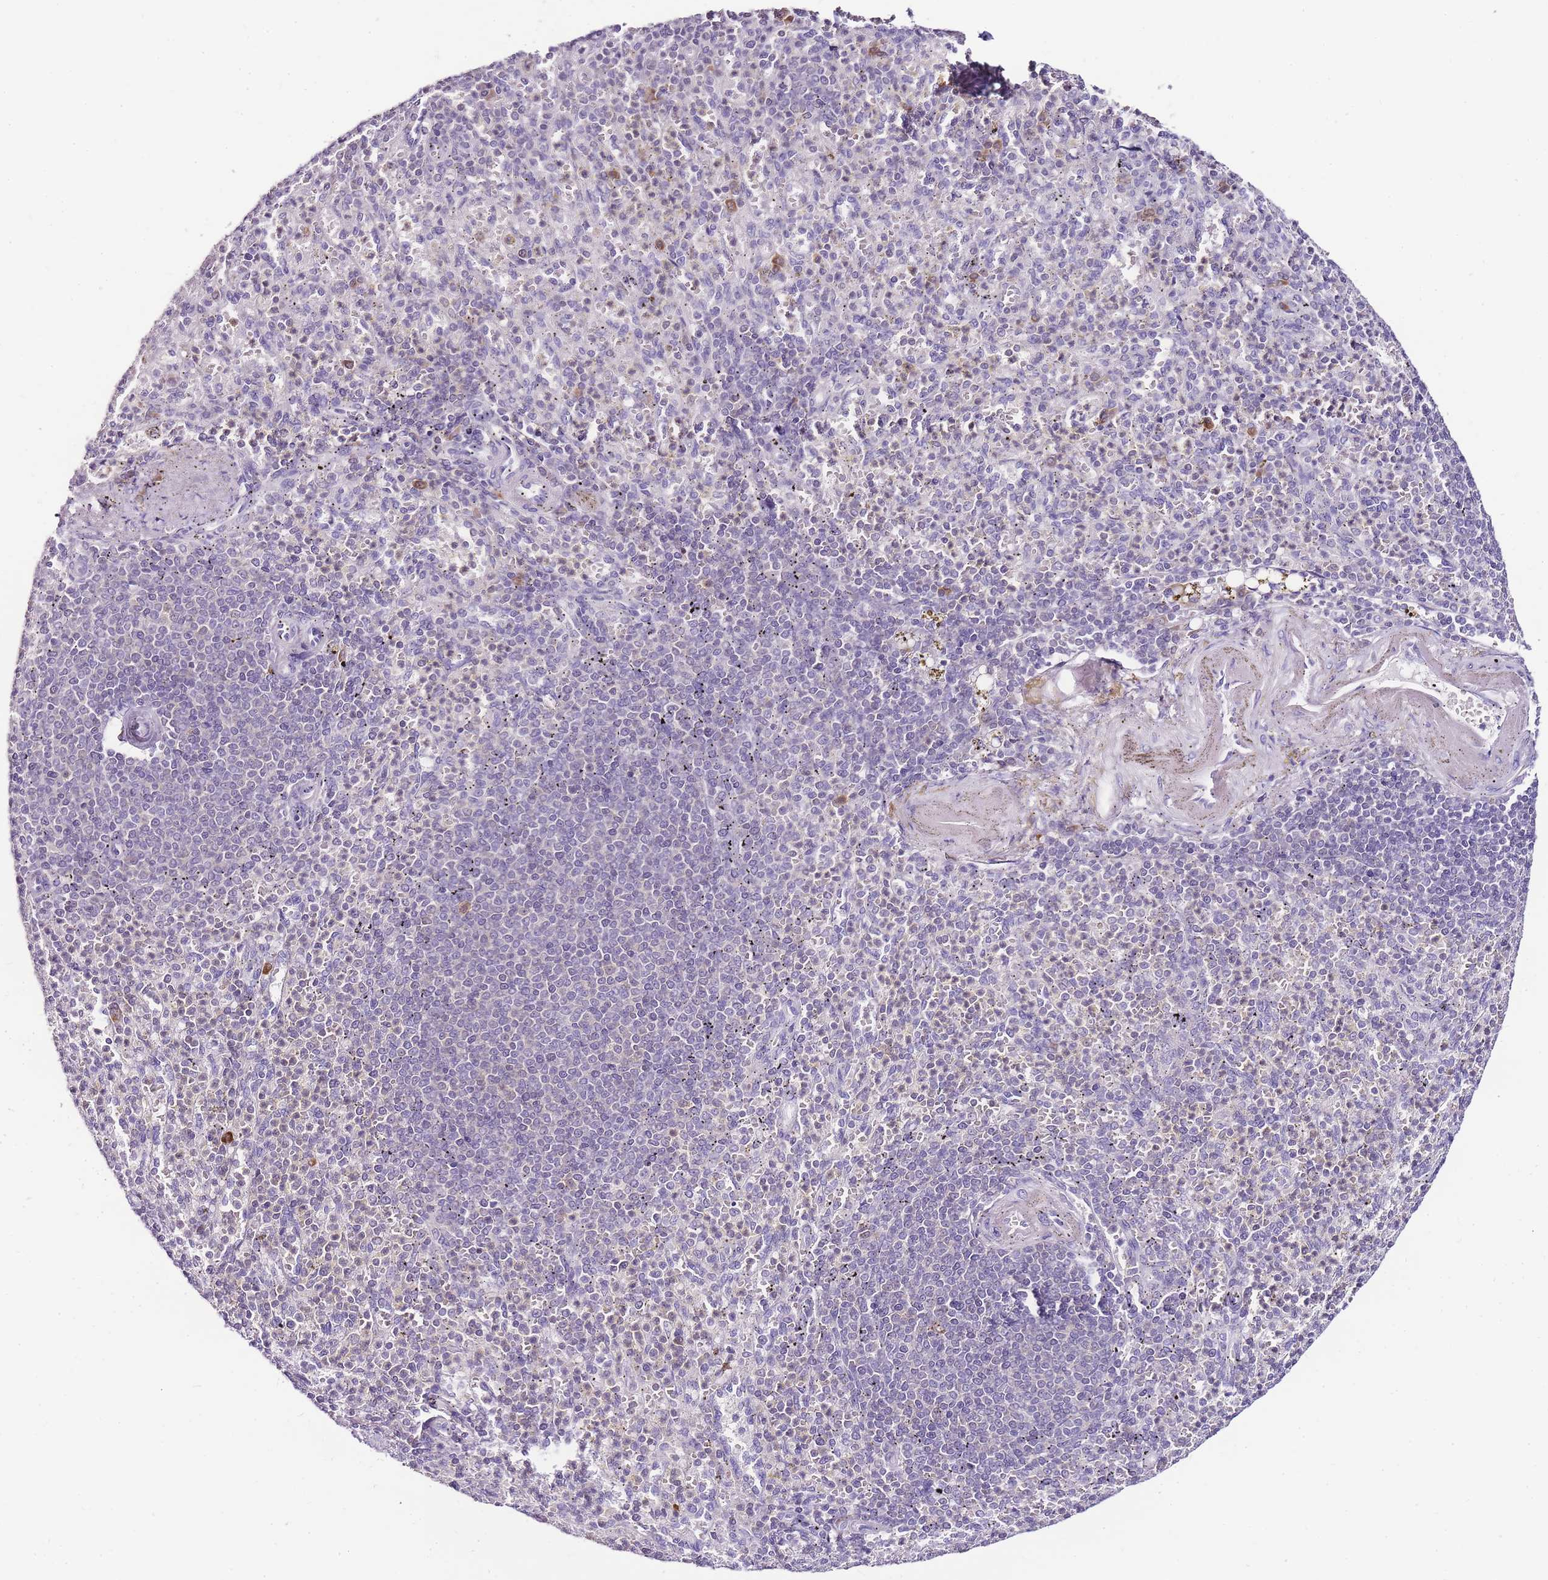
{"staining": {"intensity": "negative", "quantity": "none", "location": "none"}, "tissue": "spleen", "cell_type": "Cells in red pulp", "image_type": "normal", "snomed": [{"axis": "morphology", "description": "Normal tissue, NOS"}, {"axis": "topography", "description": "Spleen"}], "caption": "Cells in red pulp show no significant staining in benign spleen.", "gene": "ZBP1", "patient": {"sex": "female", "age": 74}}